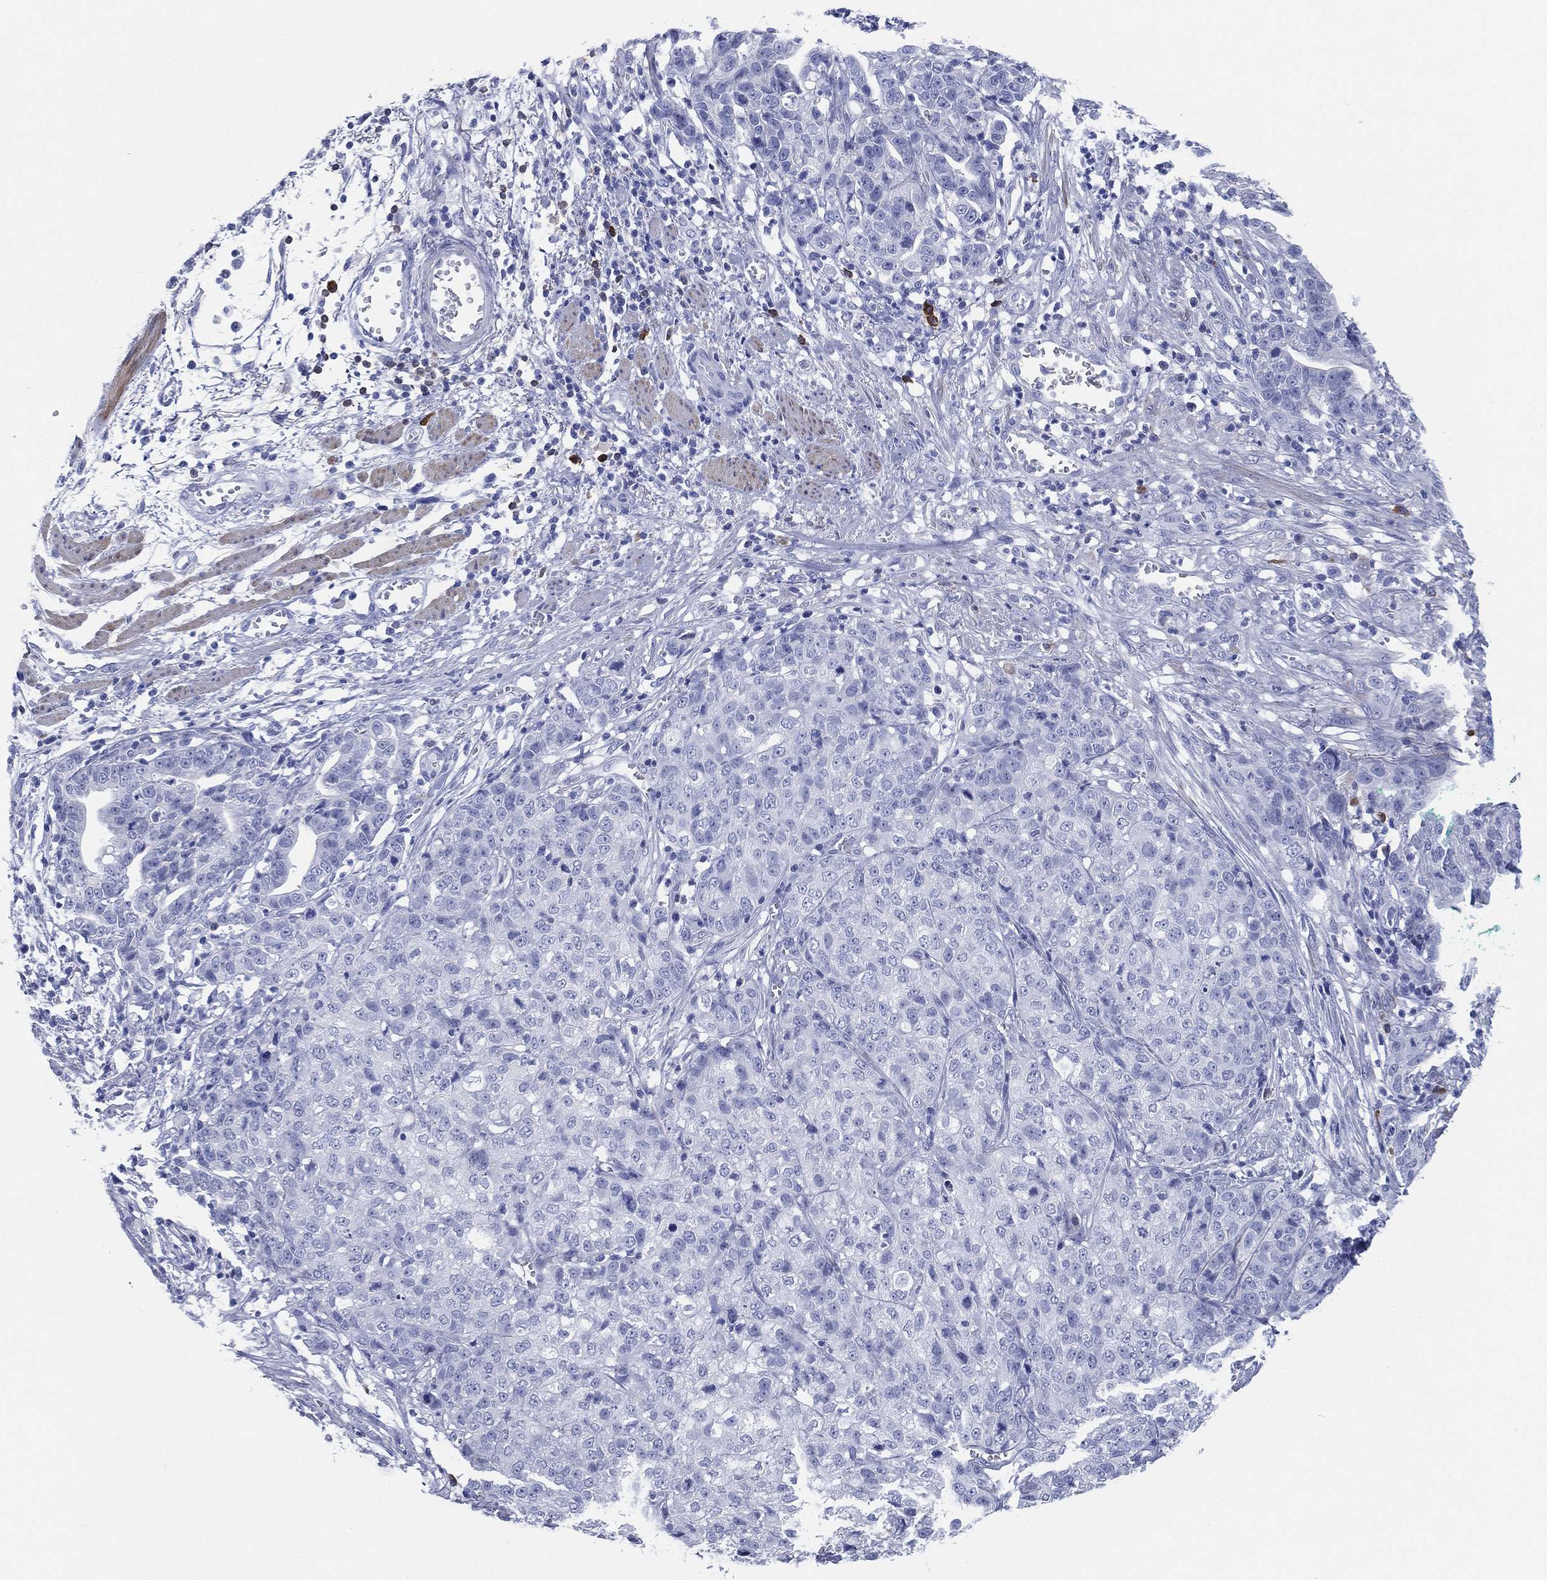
{"staining": {"intensity": "negative", "quantity": "none", "location": "none"}, "tissue": "stomach cancer", "cell_type": "Tumor cells", "image_type": "cancer", "snomed": [{"axis": "morphology", "description": "Adenocarcinoma, NOS"}, {"axis": "topography", "description": "Stomach, upper"}], "caption": "Adenocarcinoma (stomach) was stained to show a protein in brown. There is no significant expression in tumor cells.", "gene": "CD79A", "patient": {"sex": "female", "age": 67}}